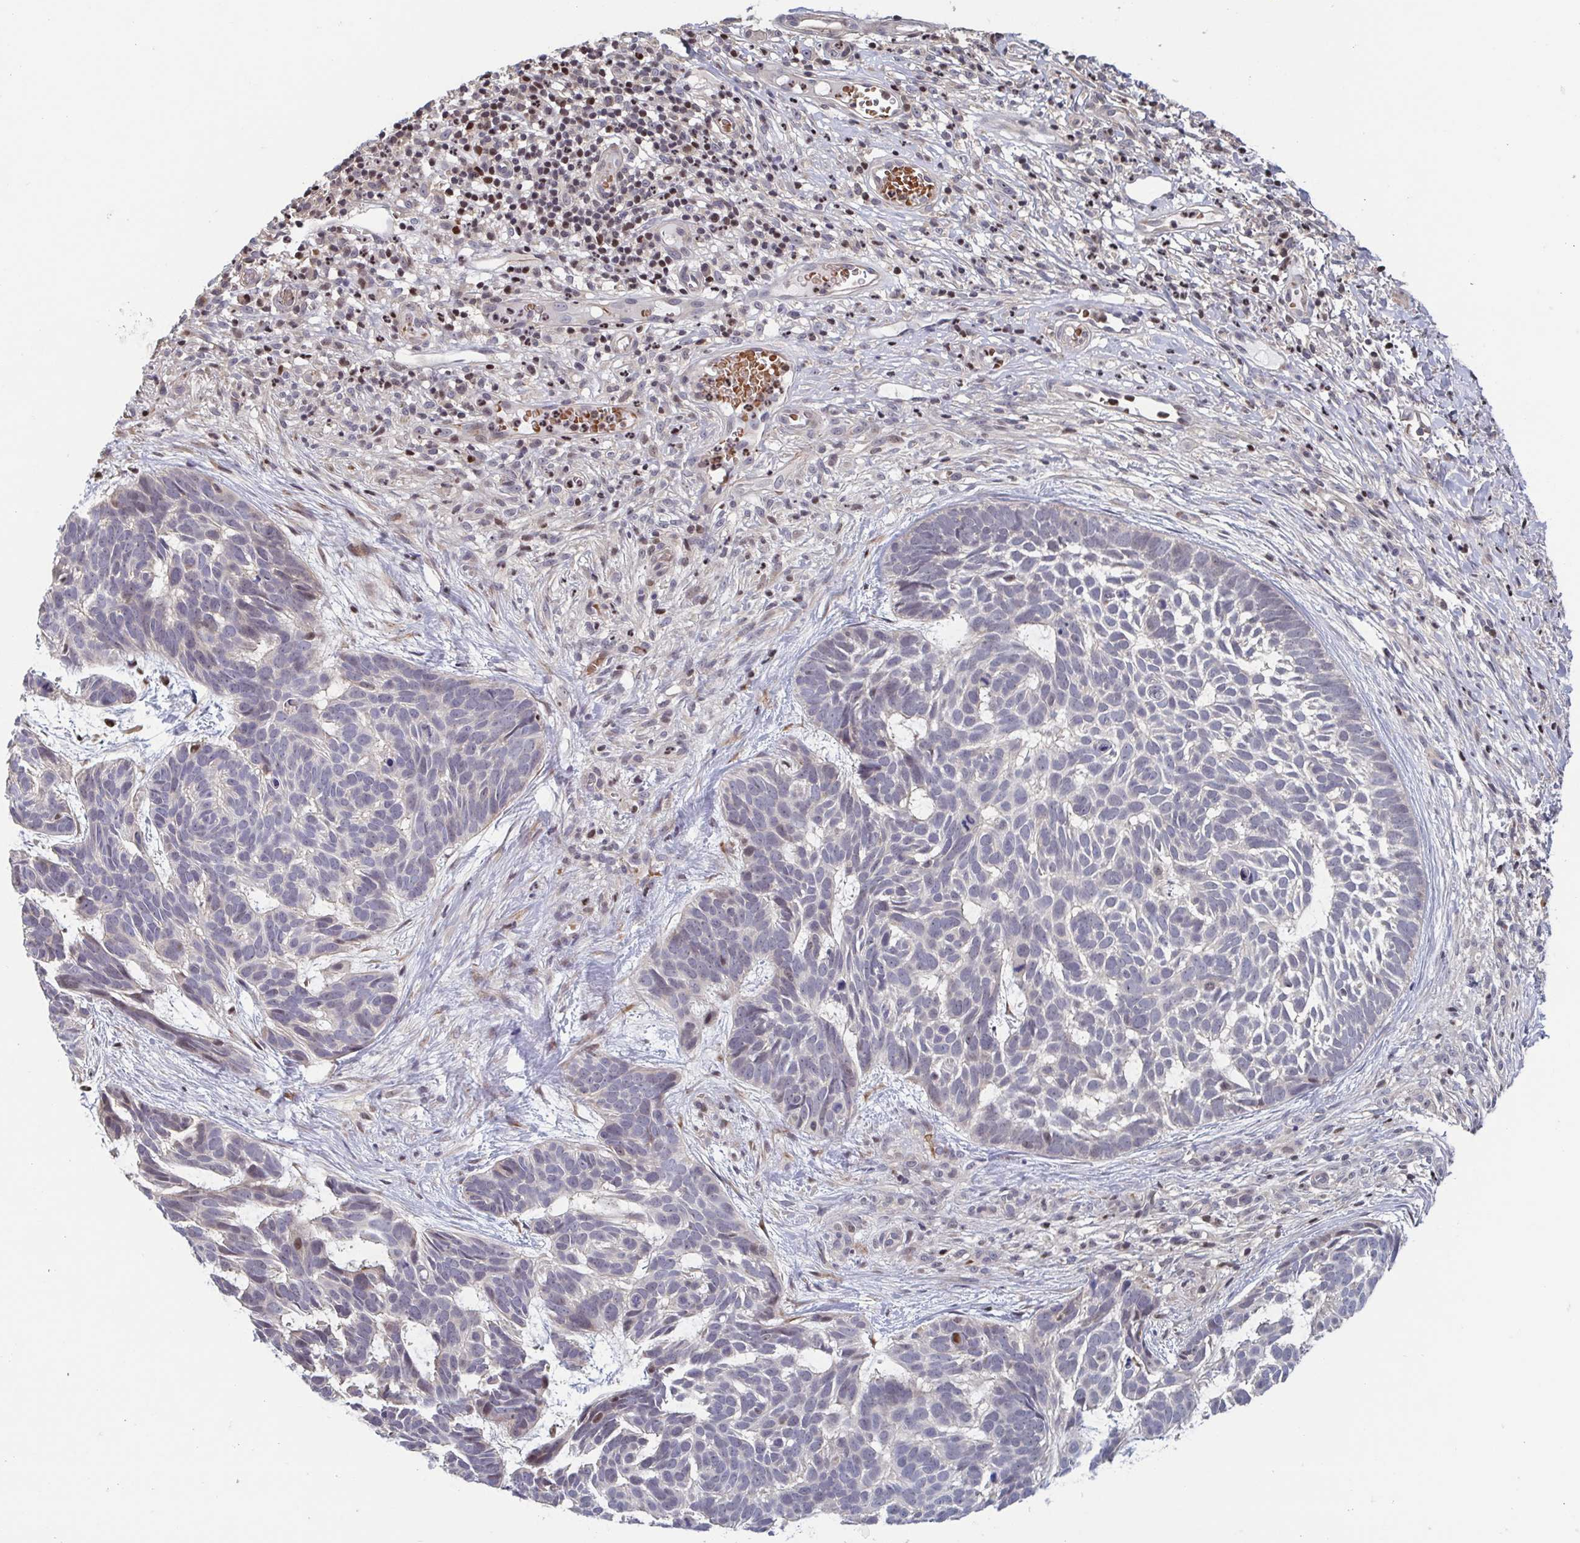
{"staining": {"intensity": "negative", "quantity": "none", "location": "none"}, "tissue": "skin cancer", "cell_type": "Tumor cells", "image_type": "cancer", "snomed": [{"axis": "morphology", "description": "Basal cell carcinoma"}, {"axis": "topography", "description": "Skin"}], "caption": "Micrograph shows no protein staining in tumor cells of skin cancer (basal cell carcinoma) tissue.", "gene": "LRRC38", "patient": {"sex": "male", "age": 78}}